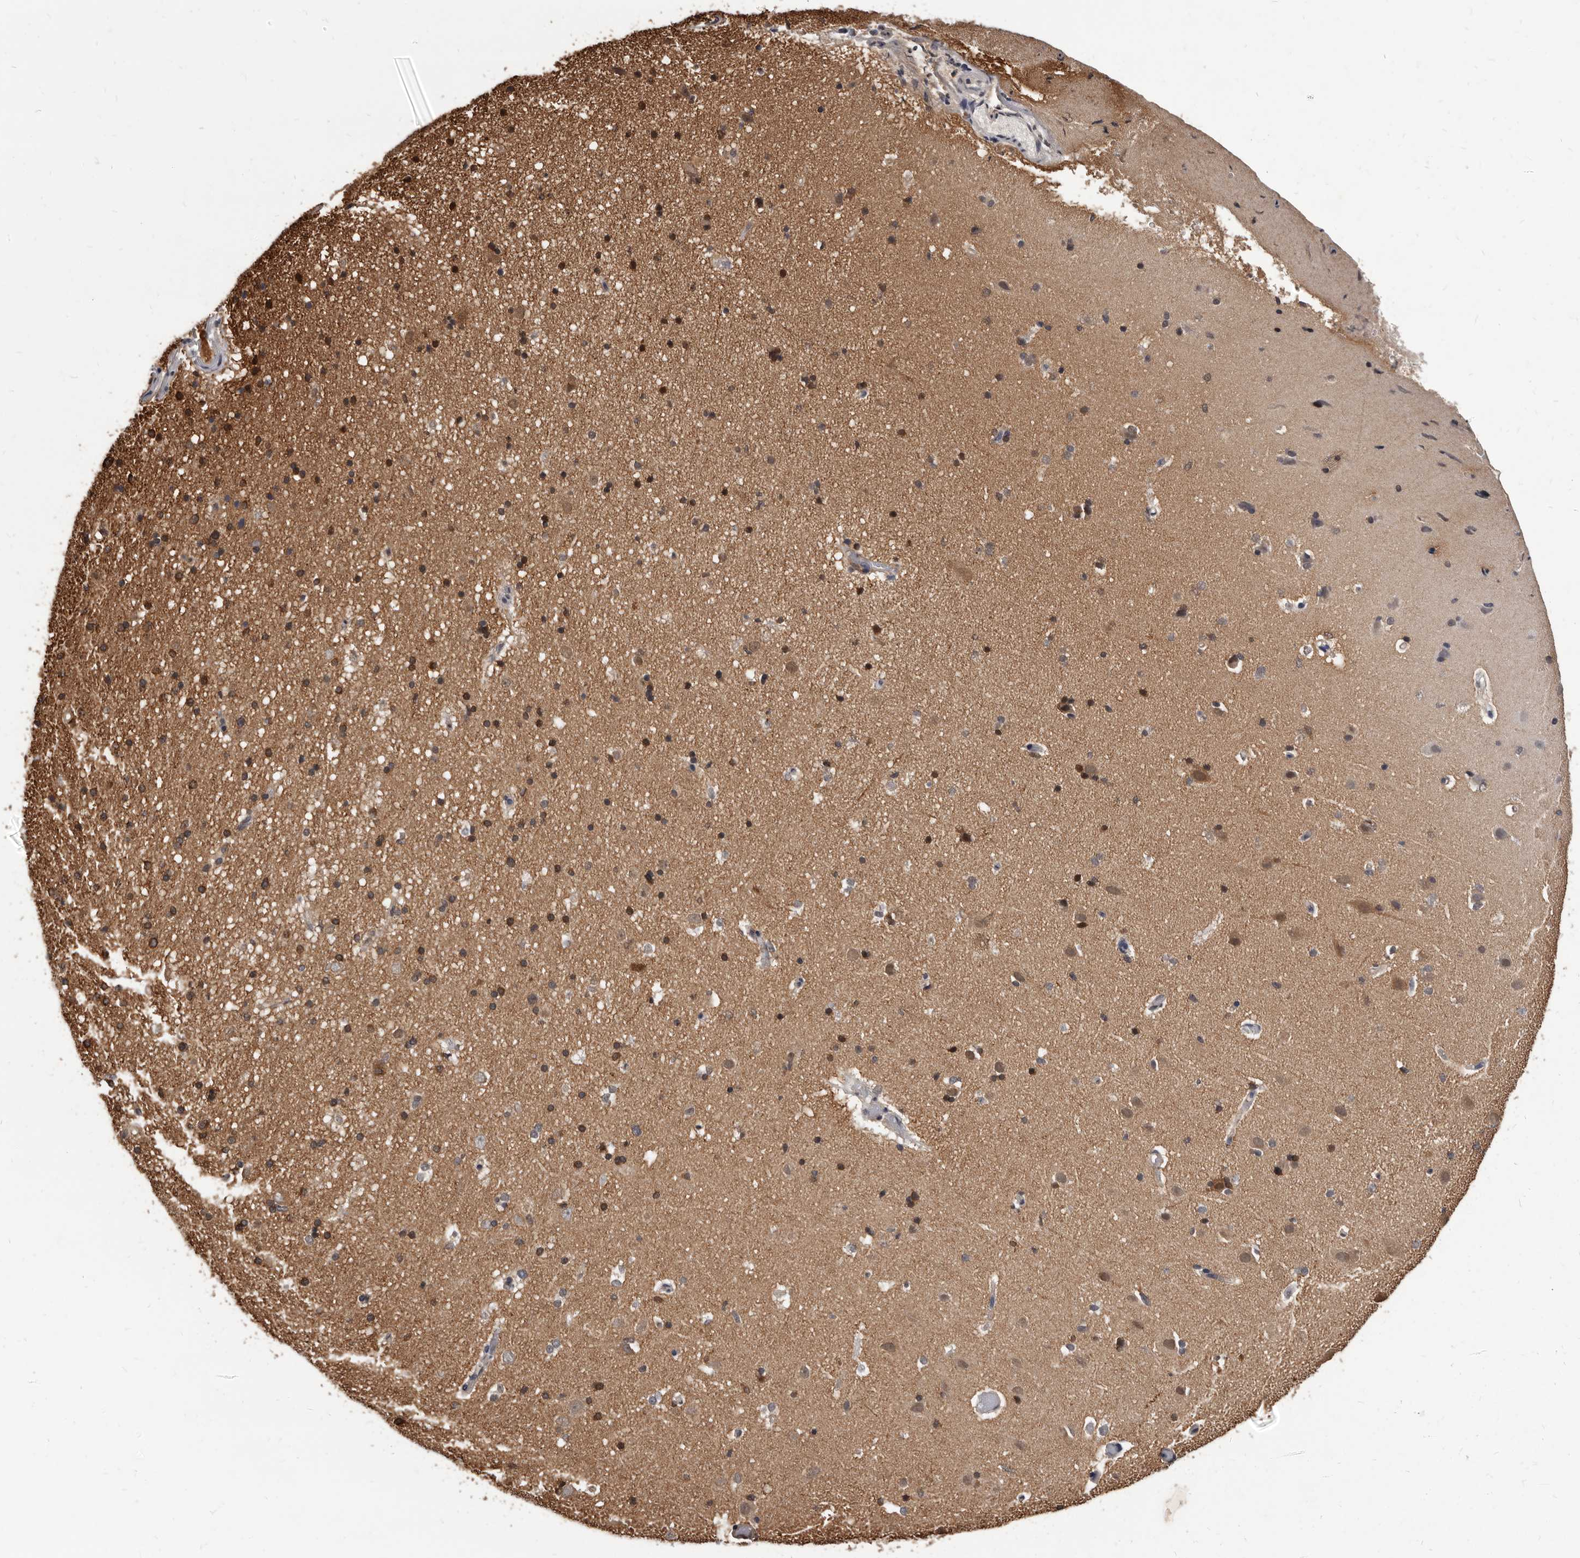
{"staining": {"intensity": "negative", "quantity": "none", "location": "none"}, "tissue": "cerebral cortex", "cell_type": "Endothelial cells", "image_type": "normal", "snomed": [{"axis": "morphology", "description": "Normal tissue, NOS"}, {"axis": "topography", "description": "Cerebral cortex"}], "caption": "DAB immunohistochemical staining of unremarkable human cerebral cortex demonstrates no significant positivity in endothelial cells.", "gene": "ADAMTS20", "patient": {"sex": "male", "age": 34}}